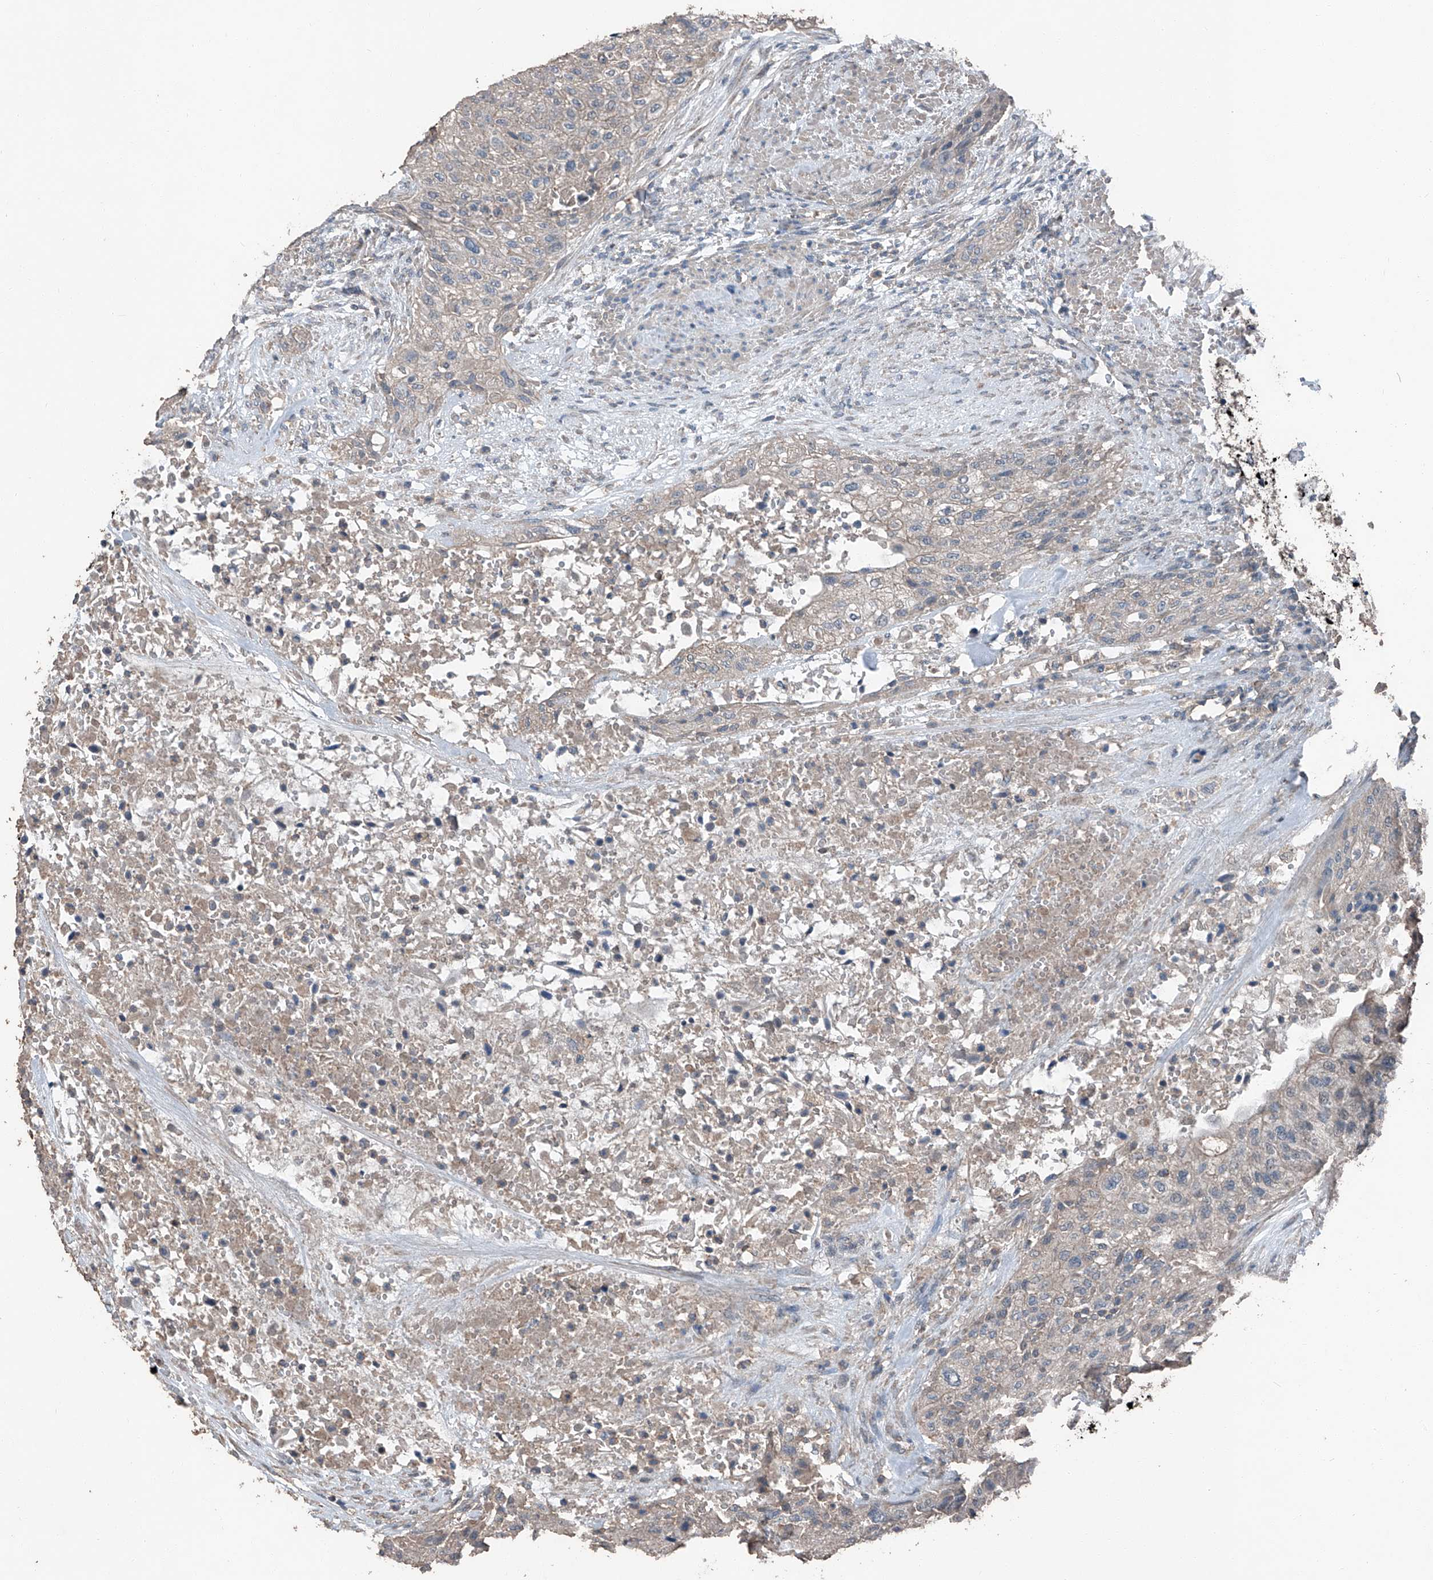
{"staining": {"intensity": "negative", "quantity": "none", "location": "none"}, "tissue": "urothelial cancer", "cell_type": "Tumor cells", "image_type": "cancer", "snomed": [{"axis": "morphology", "description": "Urothelial carcinoma, High grade"}, {"axis": "topography", "description": "Urinary bladder"}], "caption": "Urothelial carcinoma (high-grade) was stained to show a protein in brown. There is no significant positivity in tumor cells.", "gene": "MAMLD1", "patient": {"sex": "male", "age": 35}}